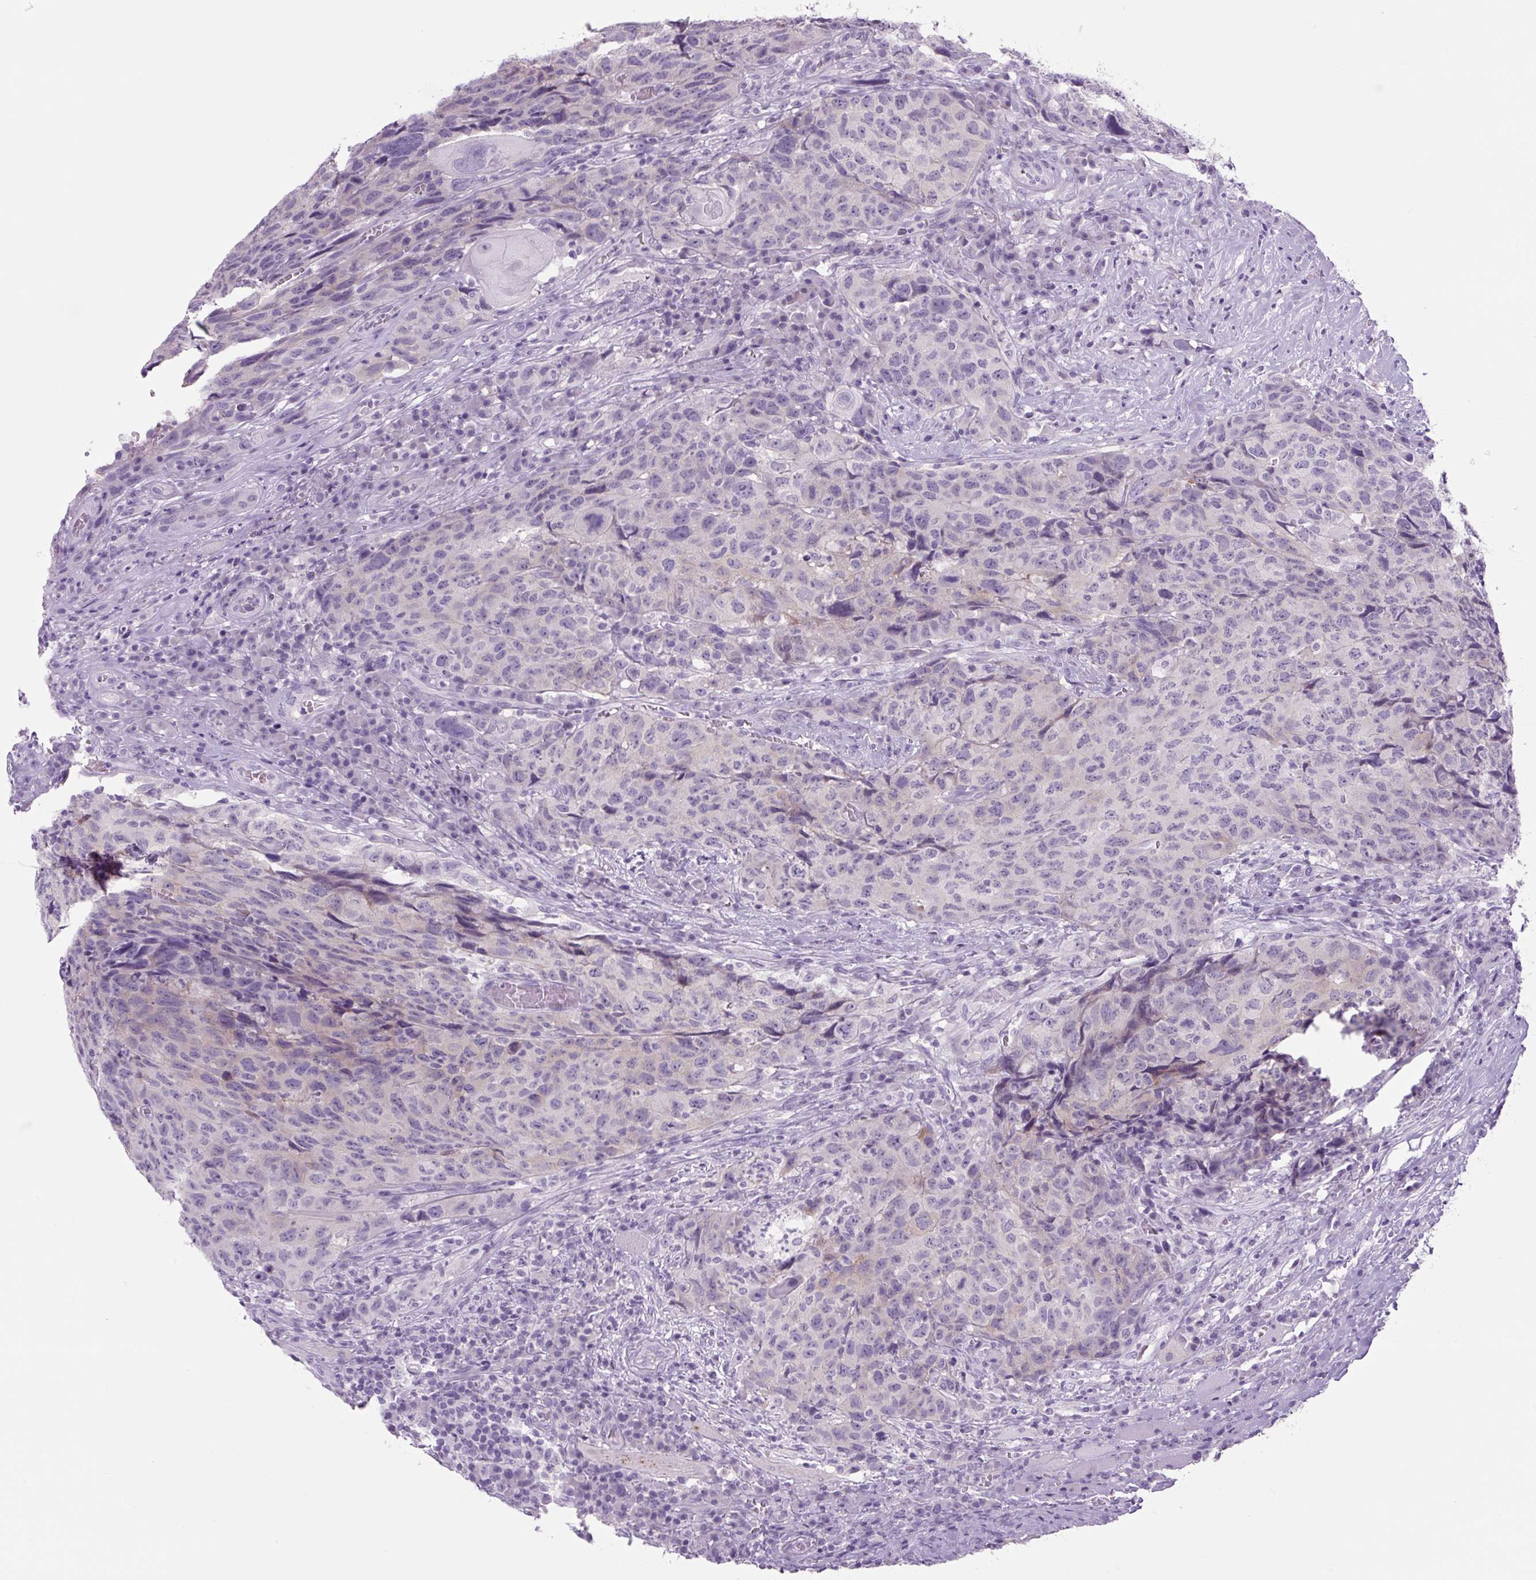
{"staining": {"intensity": "negative", "quantity": "none", "location": "none"}, "tissue": "head and neck cancer", "cell_type": "Tumor cells", "image_type": "cancer", "snomed": [{"axis": "morphology", "description": "Squamous cell carcinoma, NOS"}, {"axis": "topography", "description": "Head-Neck"}], "caption": "A photomicrograph of human squamous cell carcinoma (head and neck) is negative for staining in tumor cells. The staining was performed using DAB to visualize the protein expression in brown, while the nuclei were stained in blue with hematoxylin (Magnification: 20x).", "gene": "COL9A2", "patient": {"sex": "male", "age": 66}}